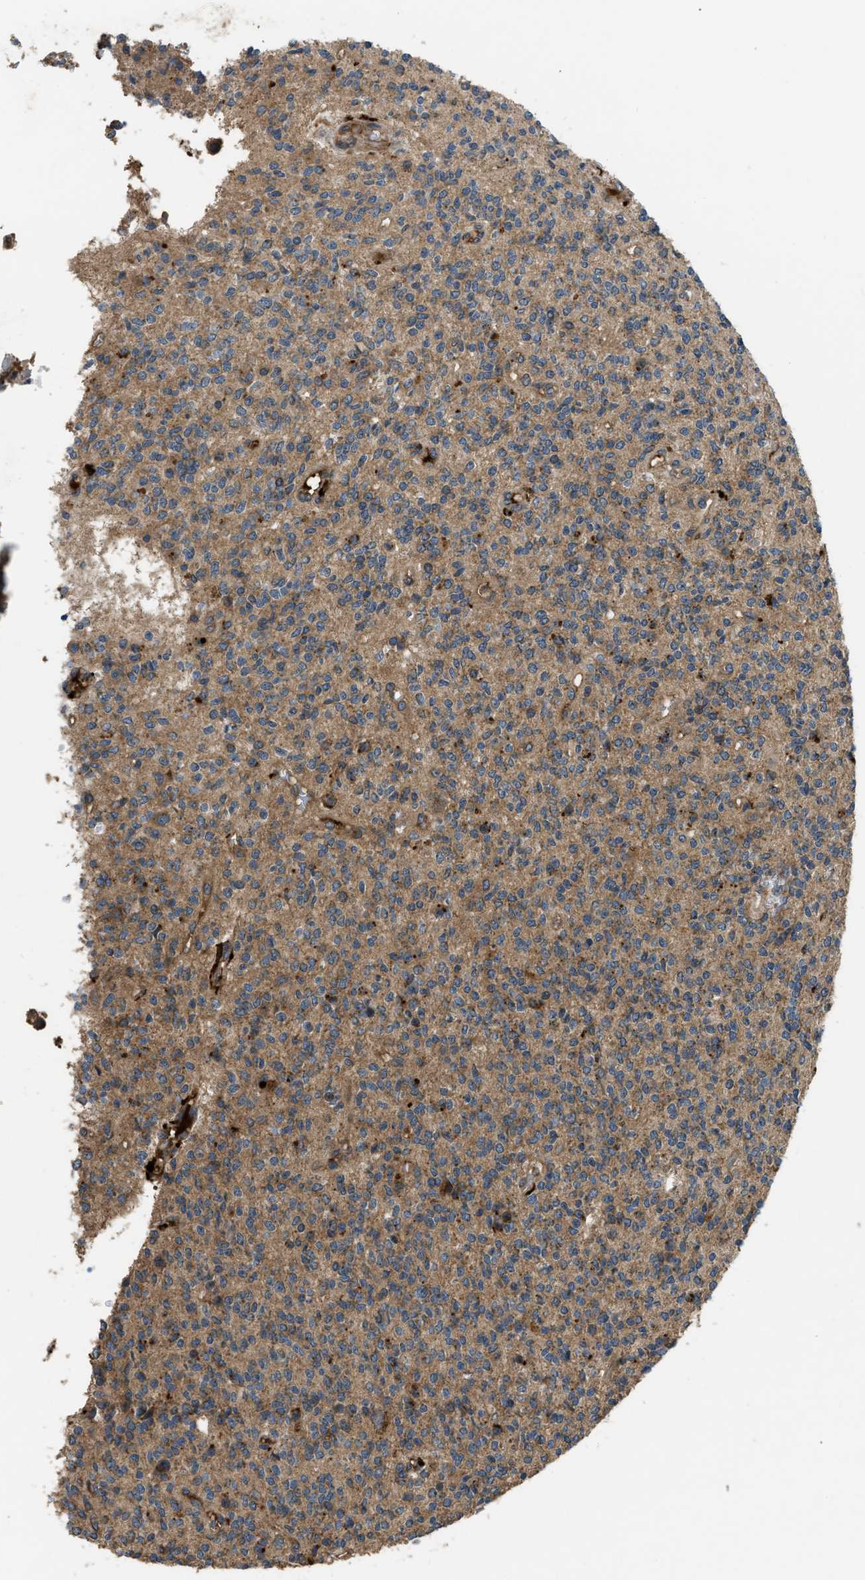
{"staining": {"intensity": "strong", "quantity": "25%-75%", "location": "cytoplasmic/membranous"}, "tissue": "glioma", "cell_type": "Tumor cells", "image_type": "cancer", "snomed": [{"axis": "morphology", "description": "Glioma, malignant, High grade"}, {"axis": "topography", "description": "Brain"}], "caption": "Immunohistochemistry (DAB) staining of human malignant glioma (high-grade) exhibits strong cytoplasmic/membranous protein positivity in approximately 25%-75% of tumor cells.", "gene": "GGH", "patient": {"sex": "male", "age": 34}}